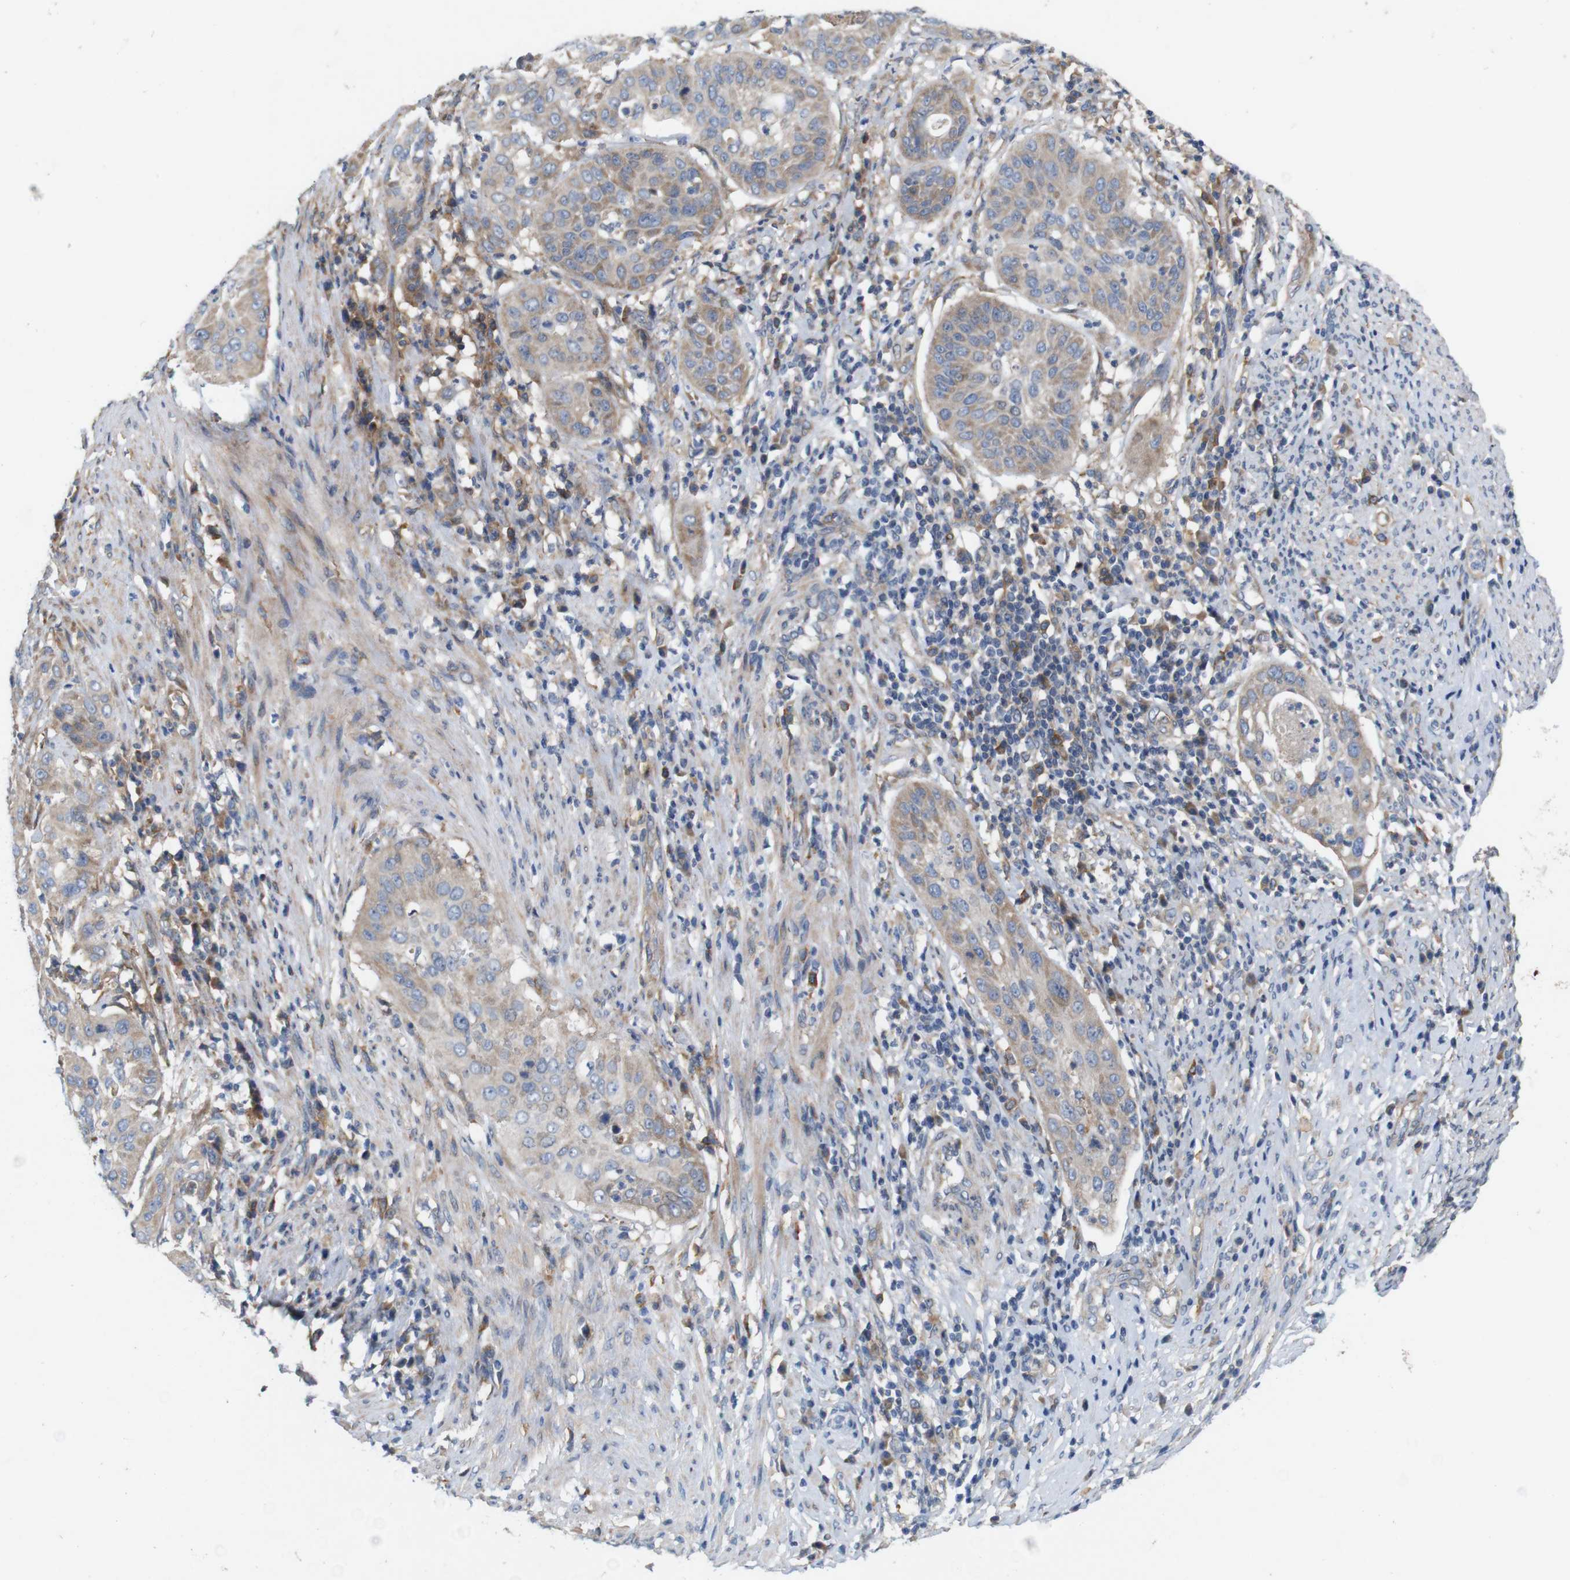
{"staining": {"intensity": "weak", "quantity": ">75%", "location": "cytoplasmic/membranous"}, "tissue": "cervical cancer", "cell_type": "Tumor cells", "image_type": "cancer", "snomed": [{"axis": "morphology", "description": "Normal tissue, NOS"}, {"axis": "morphology", "description": "Squamous cell carcinoma, NOS"}, {"axis": "topography", "description": "Cervix"}], "caption": "The histopathology image displays a brown stain indicating the presence of a protein in the cytoplasmic/membranous of tumor cells in cervical cancer (squamous cell carcinoma). The staining is performed using DAB (3,3'-diaminobenzidine) brown chromogen to label protein expression. The nuclei are counter-stained blue using hematoxylin.", "gene": "SIGLEC8", "patient": {"sex": "female", "age": 39}}